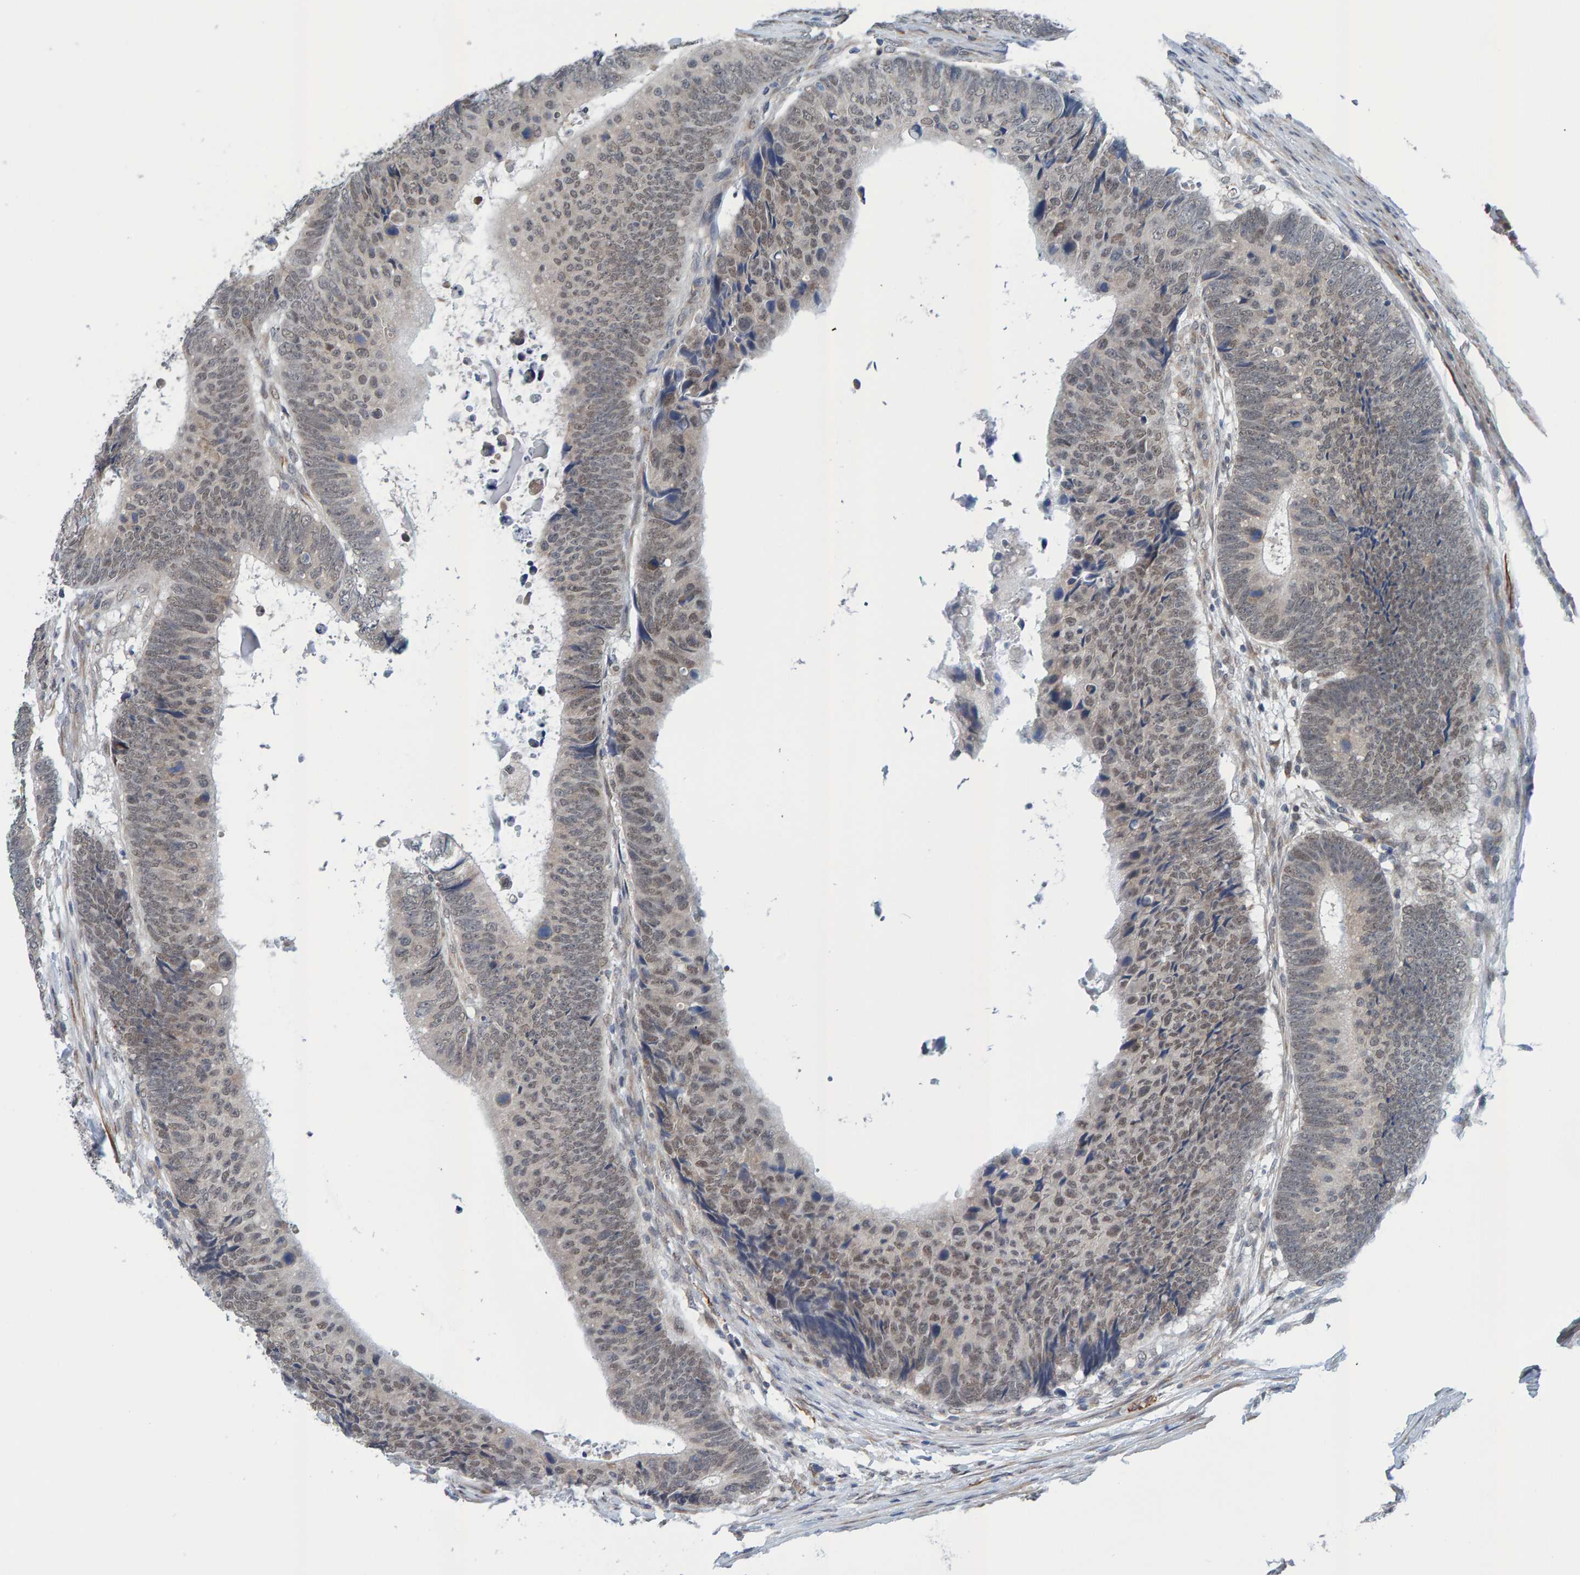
{"staining": {"intensity": "weak", "quantity": "25%-75%", "location": "nuclear"}, "tissue": "colorectal cancer", "cell_type": "Tumor cells", "image_type": "cancer", "snomed": [{"axis": "morphology", "description": "Adenocarcinoma, NOS"}, {"axis": "topography", "description": "Colon"}], "caption": "Immunohistochemical staining of colorectal cancer demonstrates low levels of weak nuclear expression in approximately 25%-75% of tumor cells. The protein is shown in brown color, while the nuclei are stained blue.", "gene": "SCRN2", "patient": {"sex": "male", "age": 56}}